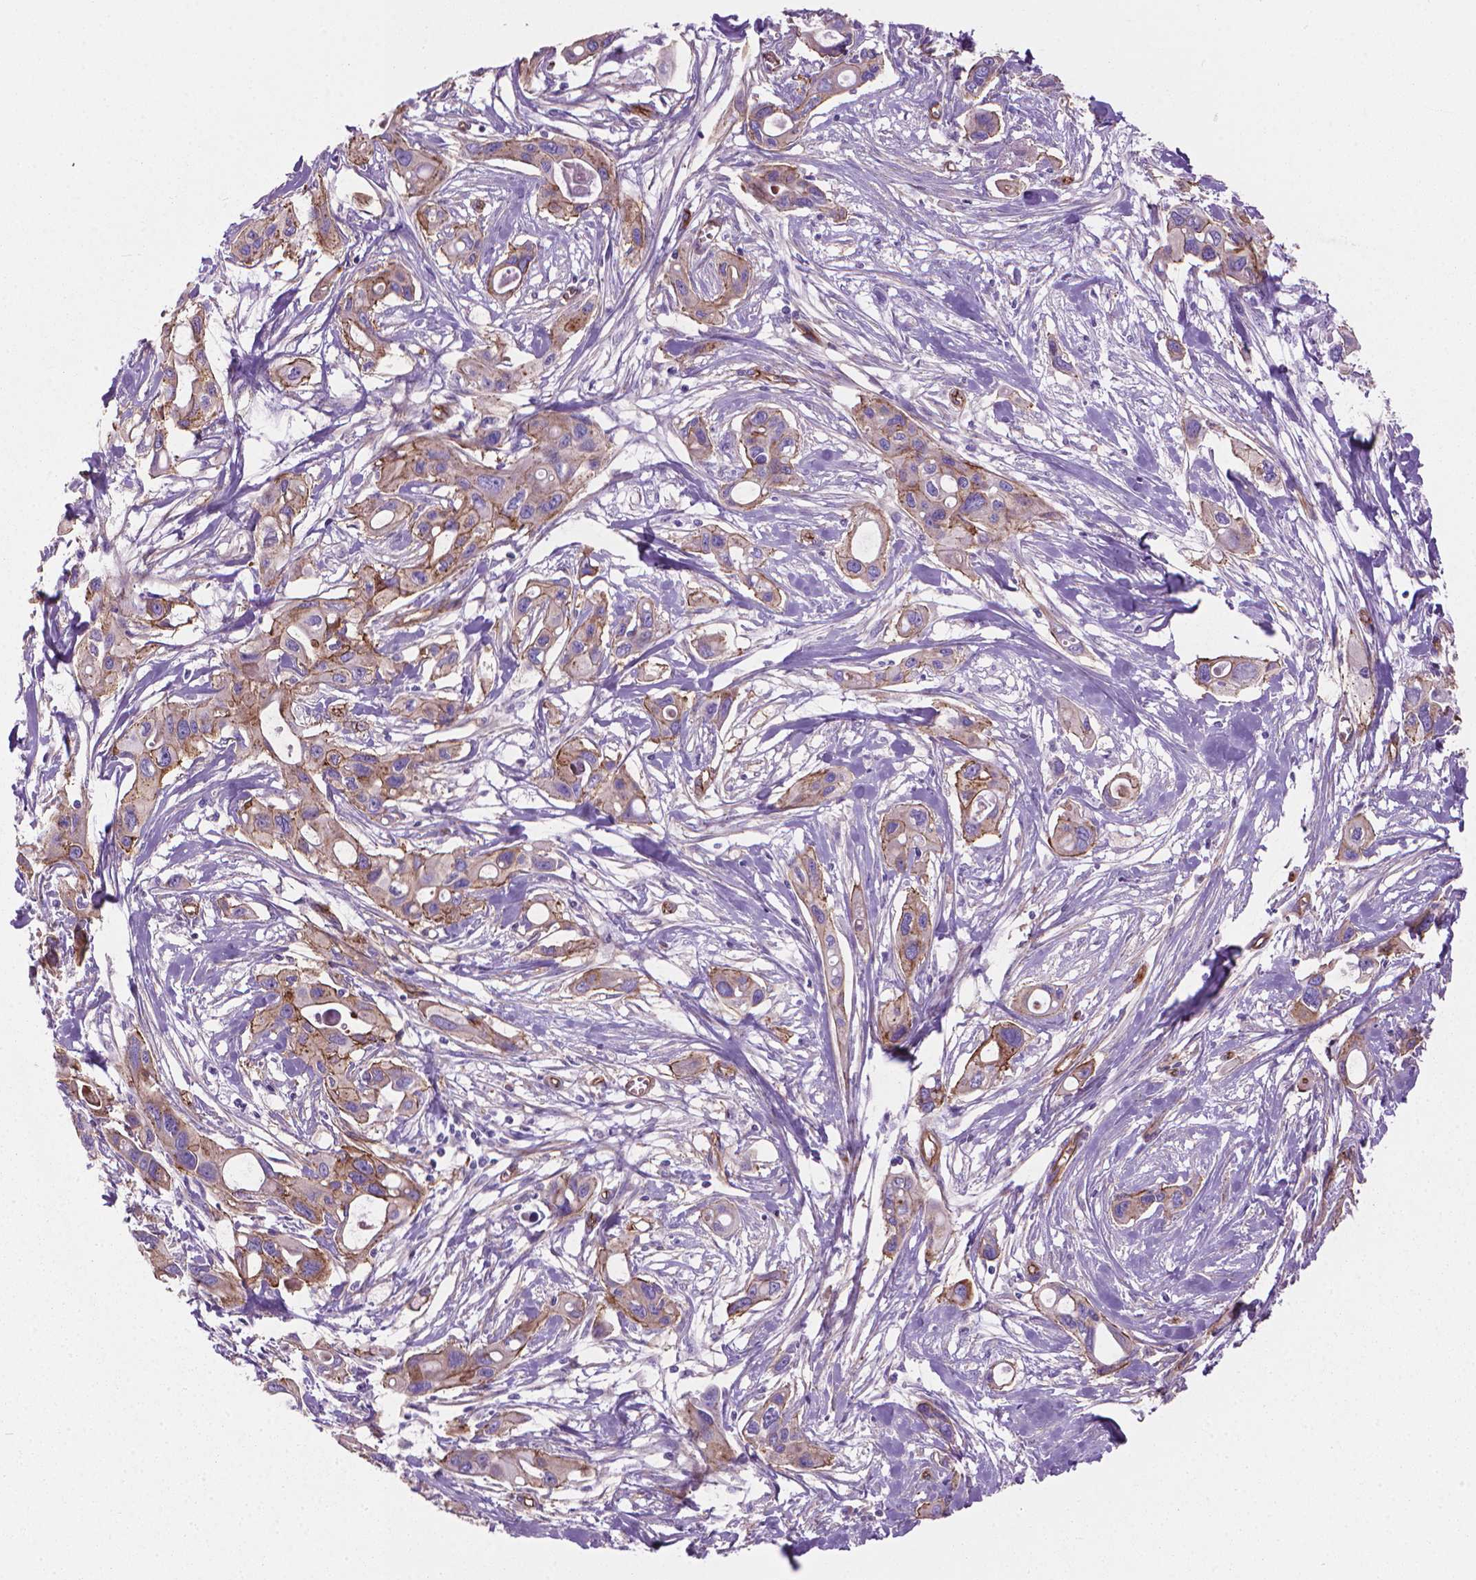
{"staining": {"intensity": "moderate", "quantity": ">75%", "location": "cytoplasmic/membranous"}, "tissue": "pancreatic cancer", "cell_type": "Tumor cells", "image_type": "cancer", "snomed": [{"axis": "morphology", "description": "Adenocarcinoma, NOS"}, {"axis": "topography", "description": "Pancreas"}], "caption": "Protein expression analysis of human pancreatic cancer reveals moderate cytoplasmic/membranous expression in about >75% of tumor cells. The staining was performed using DAB (3,3'-diaminobenzidine) to visualize the protein expression in brown, while the nuclei were stained in blue with hematoxylin (Magnification: 20x).", "gene": "TENT5A", "patient": {"sex": "male", "age": 60}}